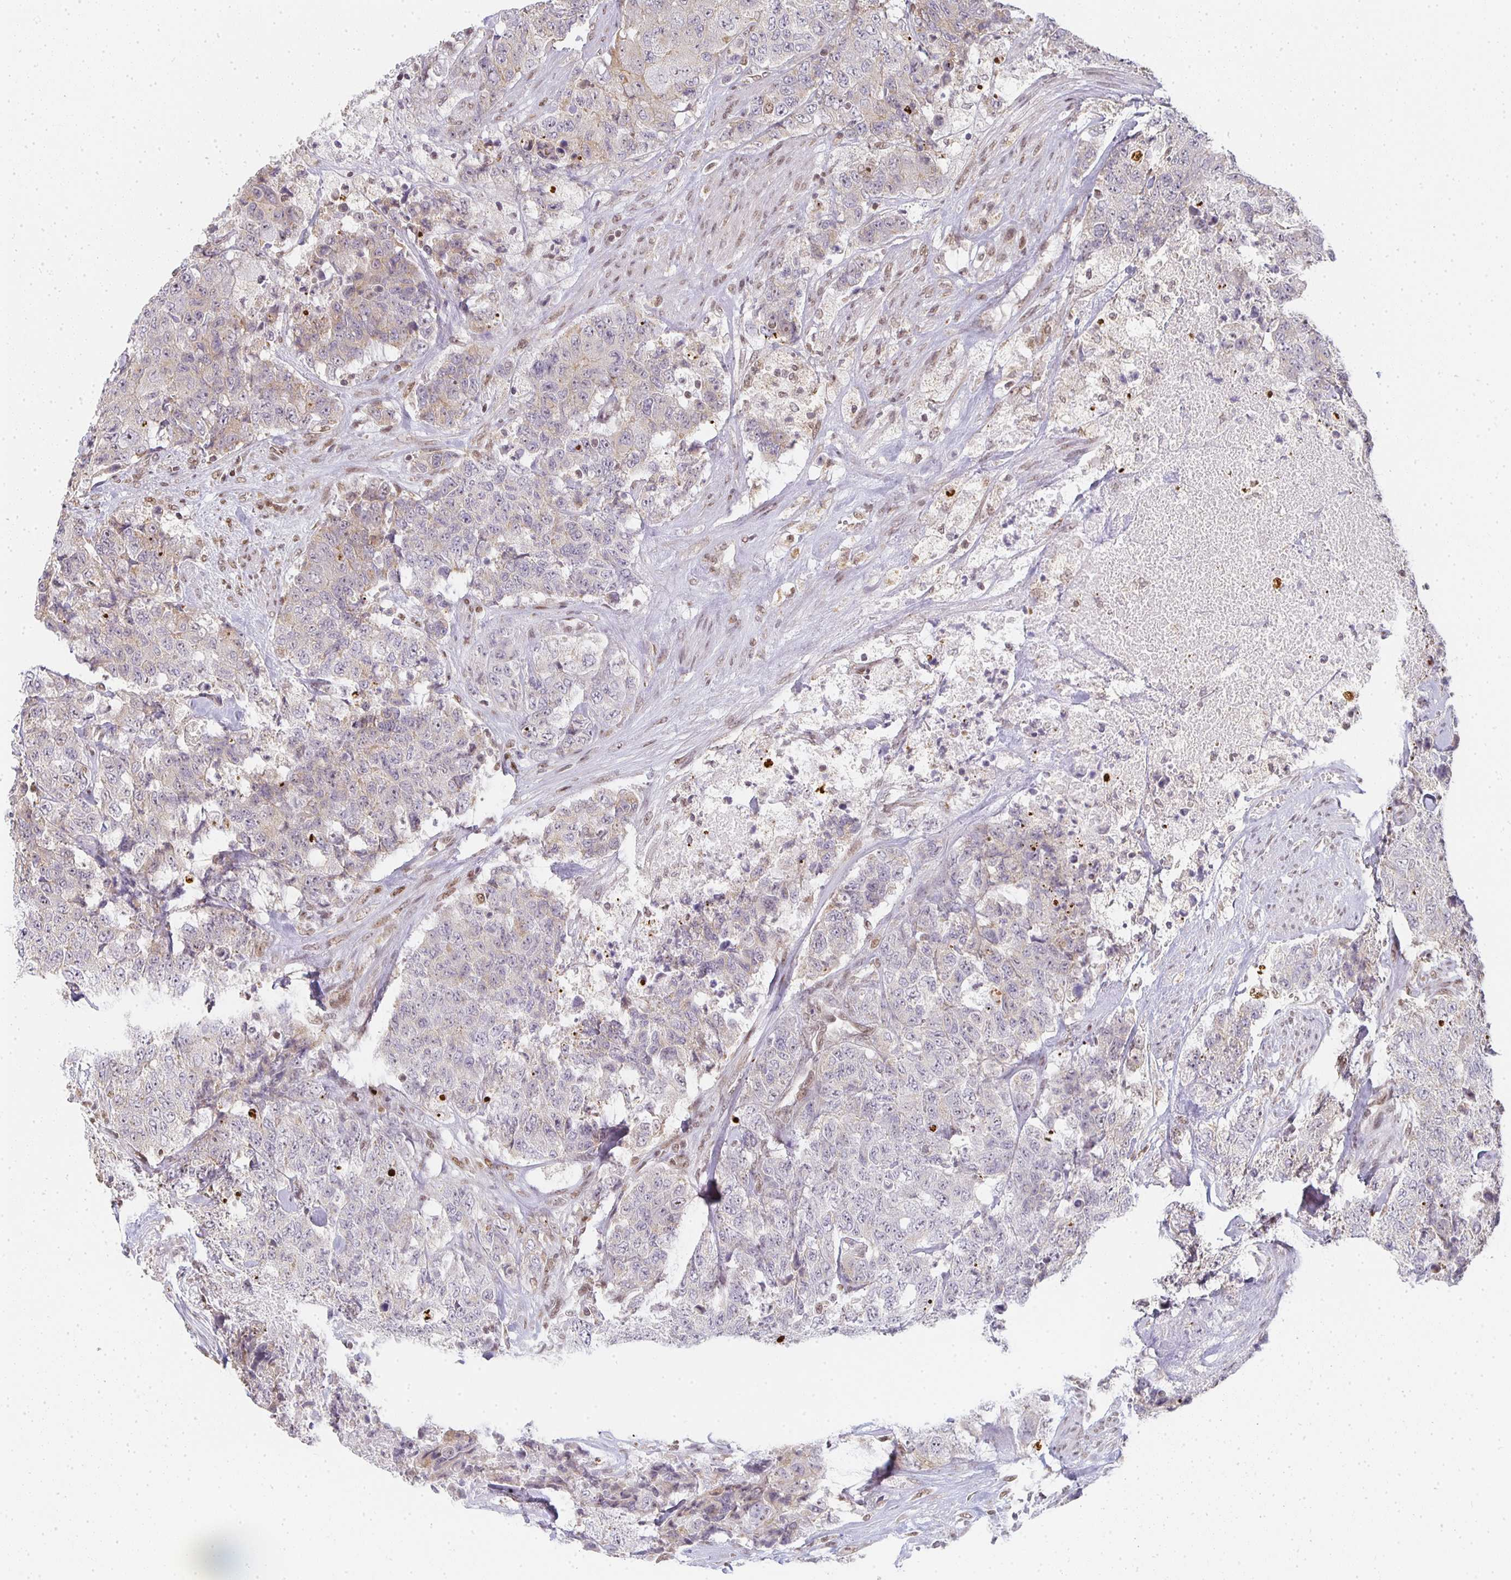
{"staining": {"intensity": "weak", "quantity": "<25%", "location": "cytoplasmic/membranous"}, "tissue": "urothelial cancer", "cell_type": "Tumor cells", "image_type": "cancer", "snomed": [{"axis": "morphology", "description": "Urothelial carcinoma, High grade"}, {"axis": "topography", "description": "Urinary bladder"}], "caption": "IHC of urothelial cancer shows no positivity in tumor cells. The staining is performed using DAB brown chromogen with nuclei counter-stained in using hematoxylin.", "gene": "SMARCA2", "patient": {"sex": "female", "age": 78}}